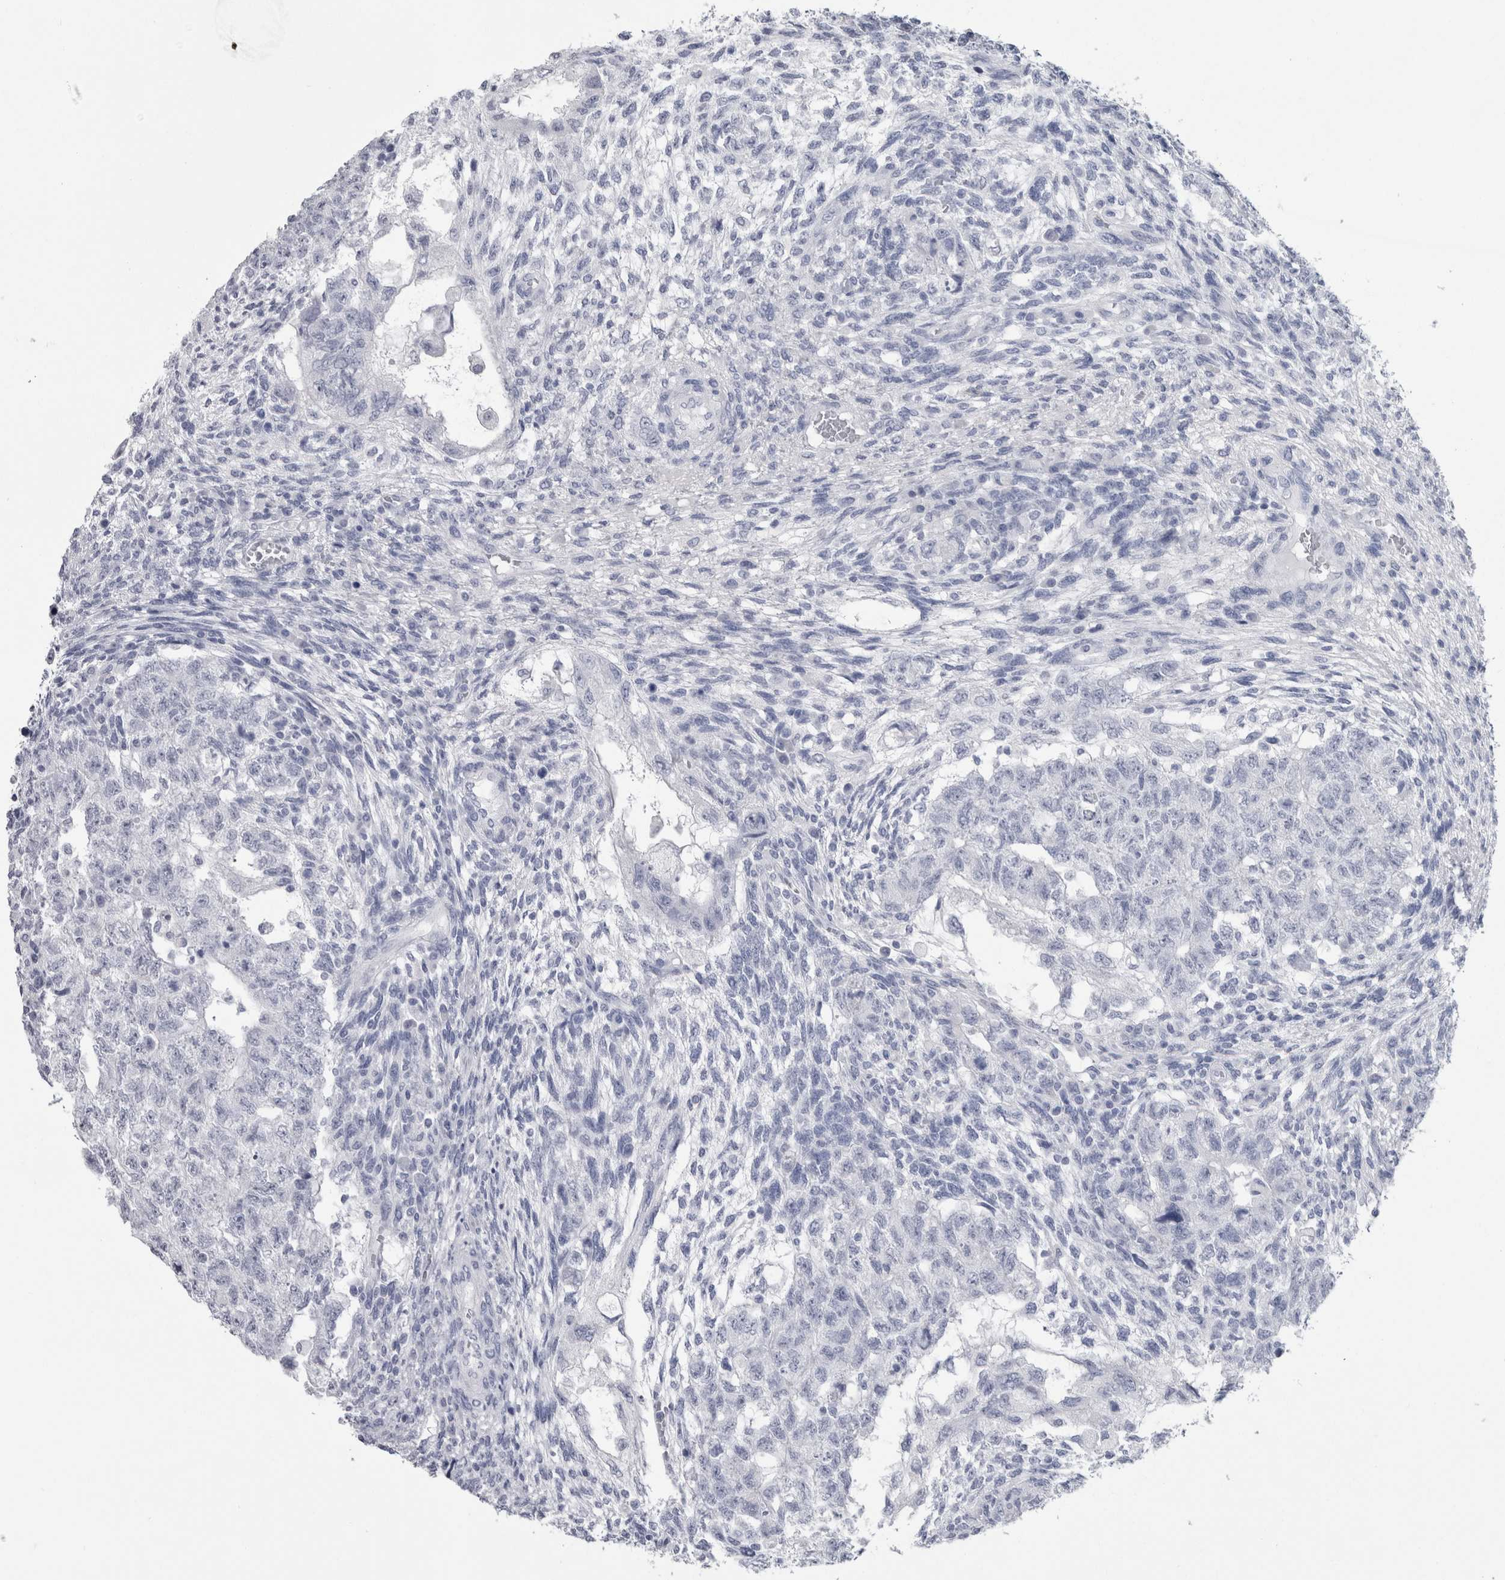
{"staining": {"intensity": "negative", "quantity": "none", "location": "none"}, "tissue": "testis cancer", "cell_type": "Tumor cells", "image_type": "cancer", "snomed": [{"axis": "morphology", "description": "Normal tissue, NOS"}, {"axis": "morphology", "description": "Carcinoma, Embryonal, NOS"}, {"axis": "topography", "description": "Testis"}], "caption": "Immunohistochemical staining of human testis cancer displays no significant positivity in tumor cells.", "gene": "PTH", "patient": {"sex": "male", "age": 36}}